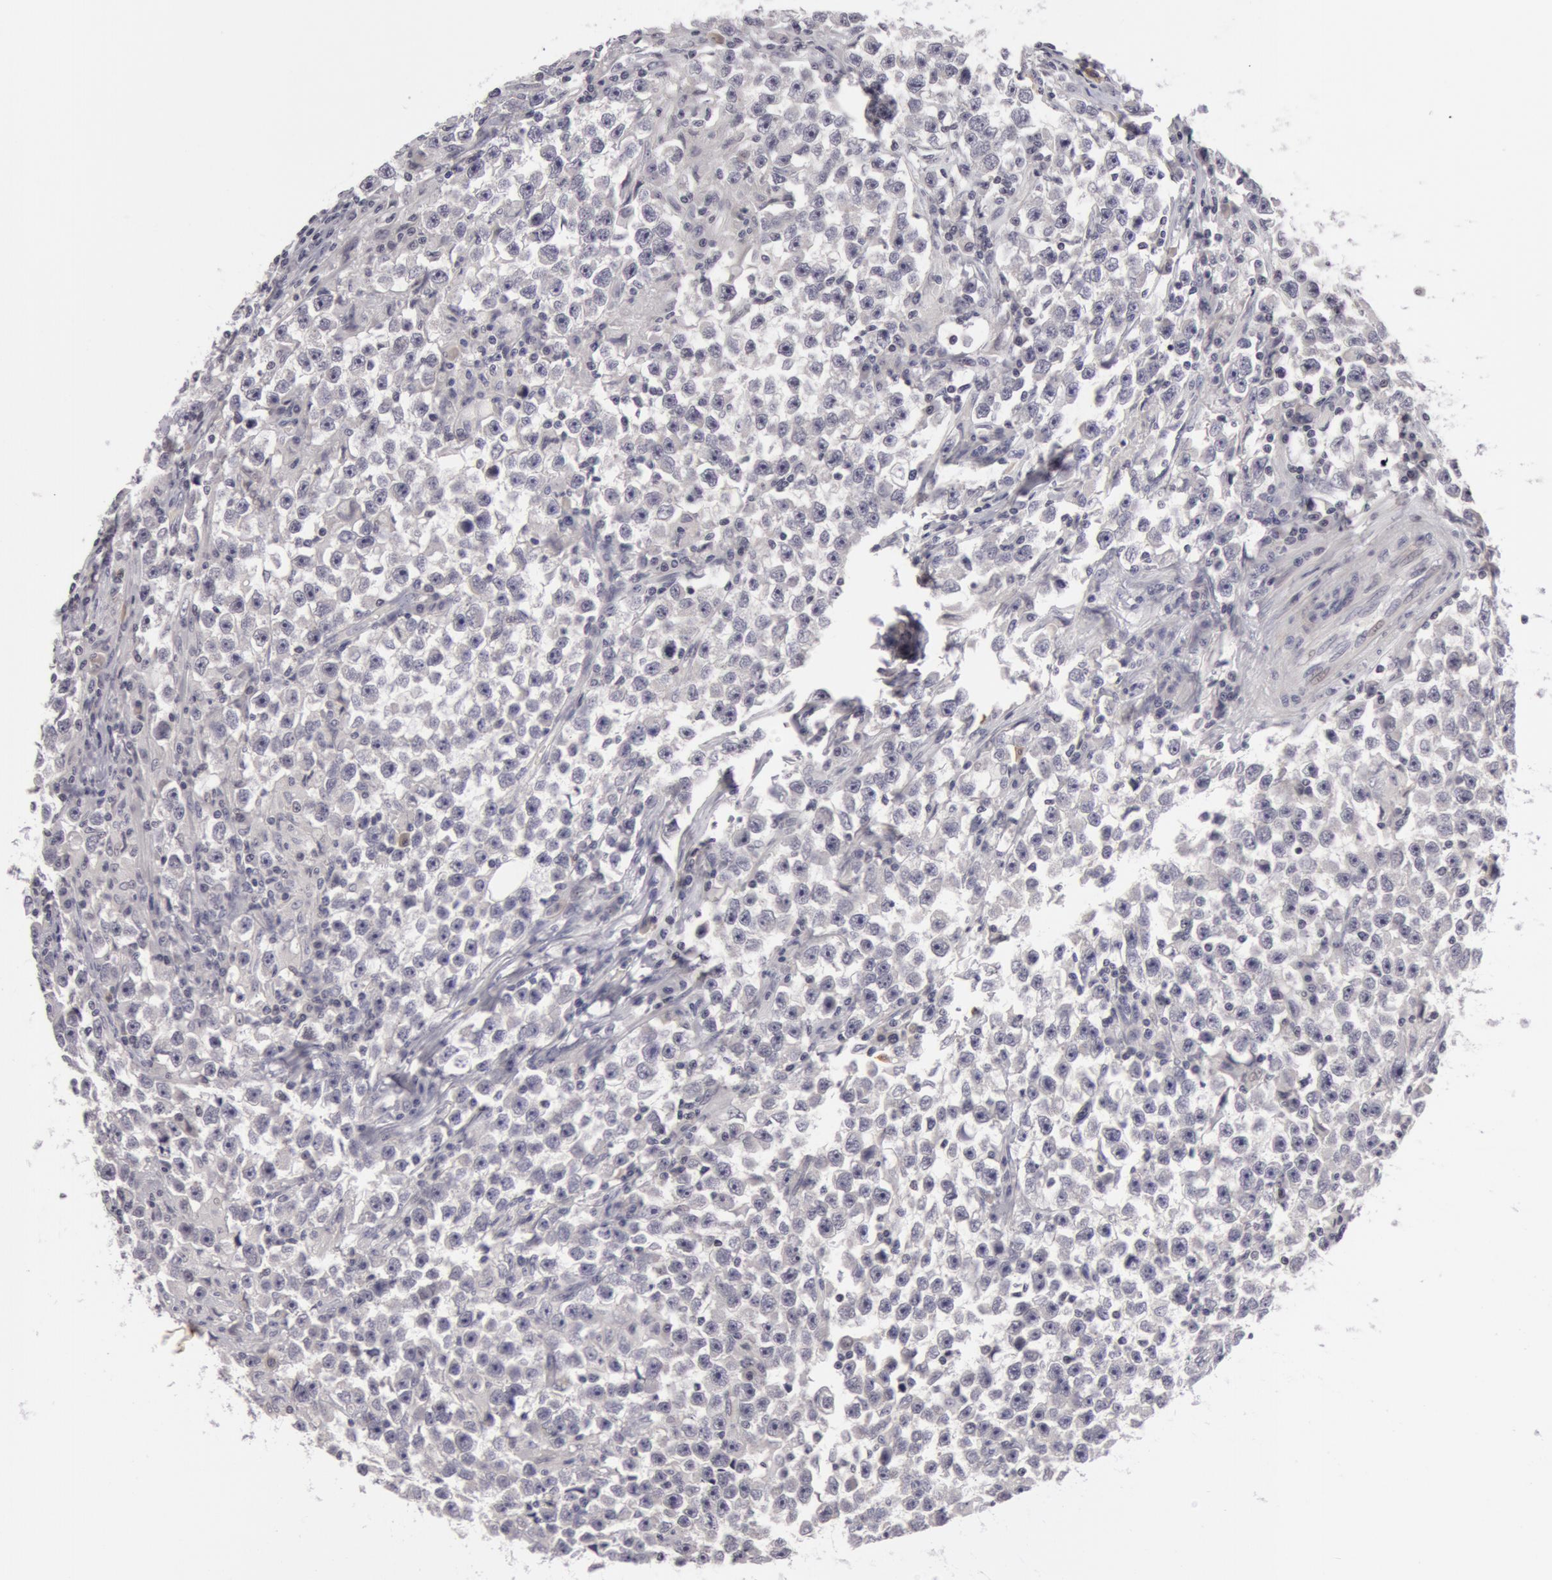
{"staining": {"intensity": "negative", "quantity": "none", "location": "none"}, "tissue": "testis cancer", "cell_type": "Tumor cells", "image_type": "cancer", "snomed": [{"axis": "morphology", "description": "Seminoma, NOS"}, {"axis": "topography", "description": "Testis"}], "caption": "Testis cancer was stained to show a protein in brown. There is no significant expression in tumor cells.", "gene": "NLGN4X", "patient": {"sex": "male", "age": 33}}